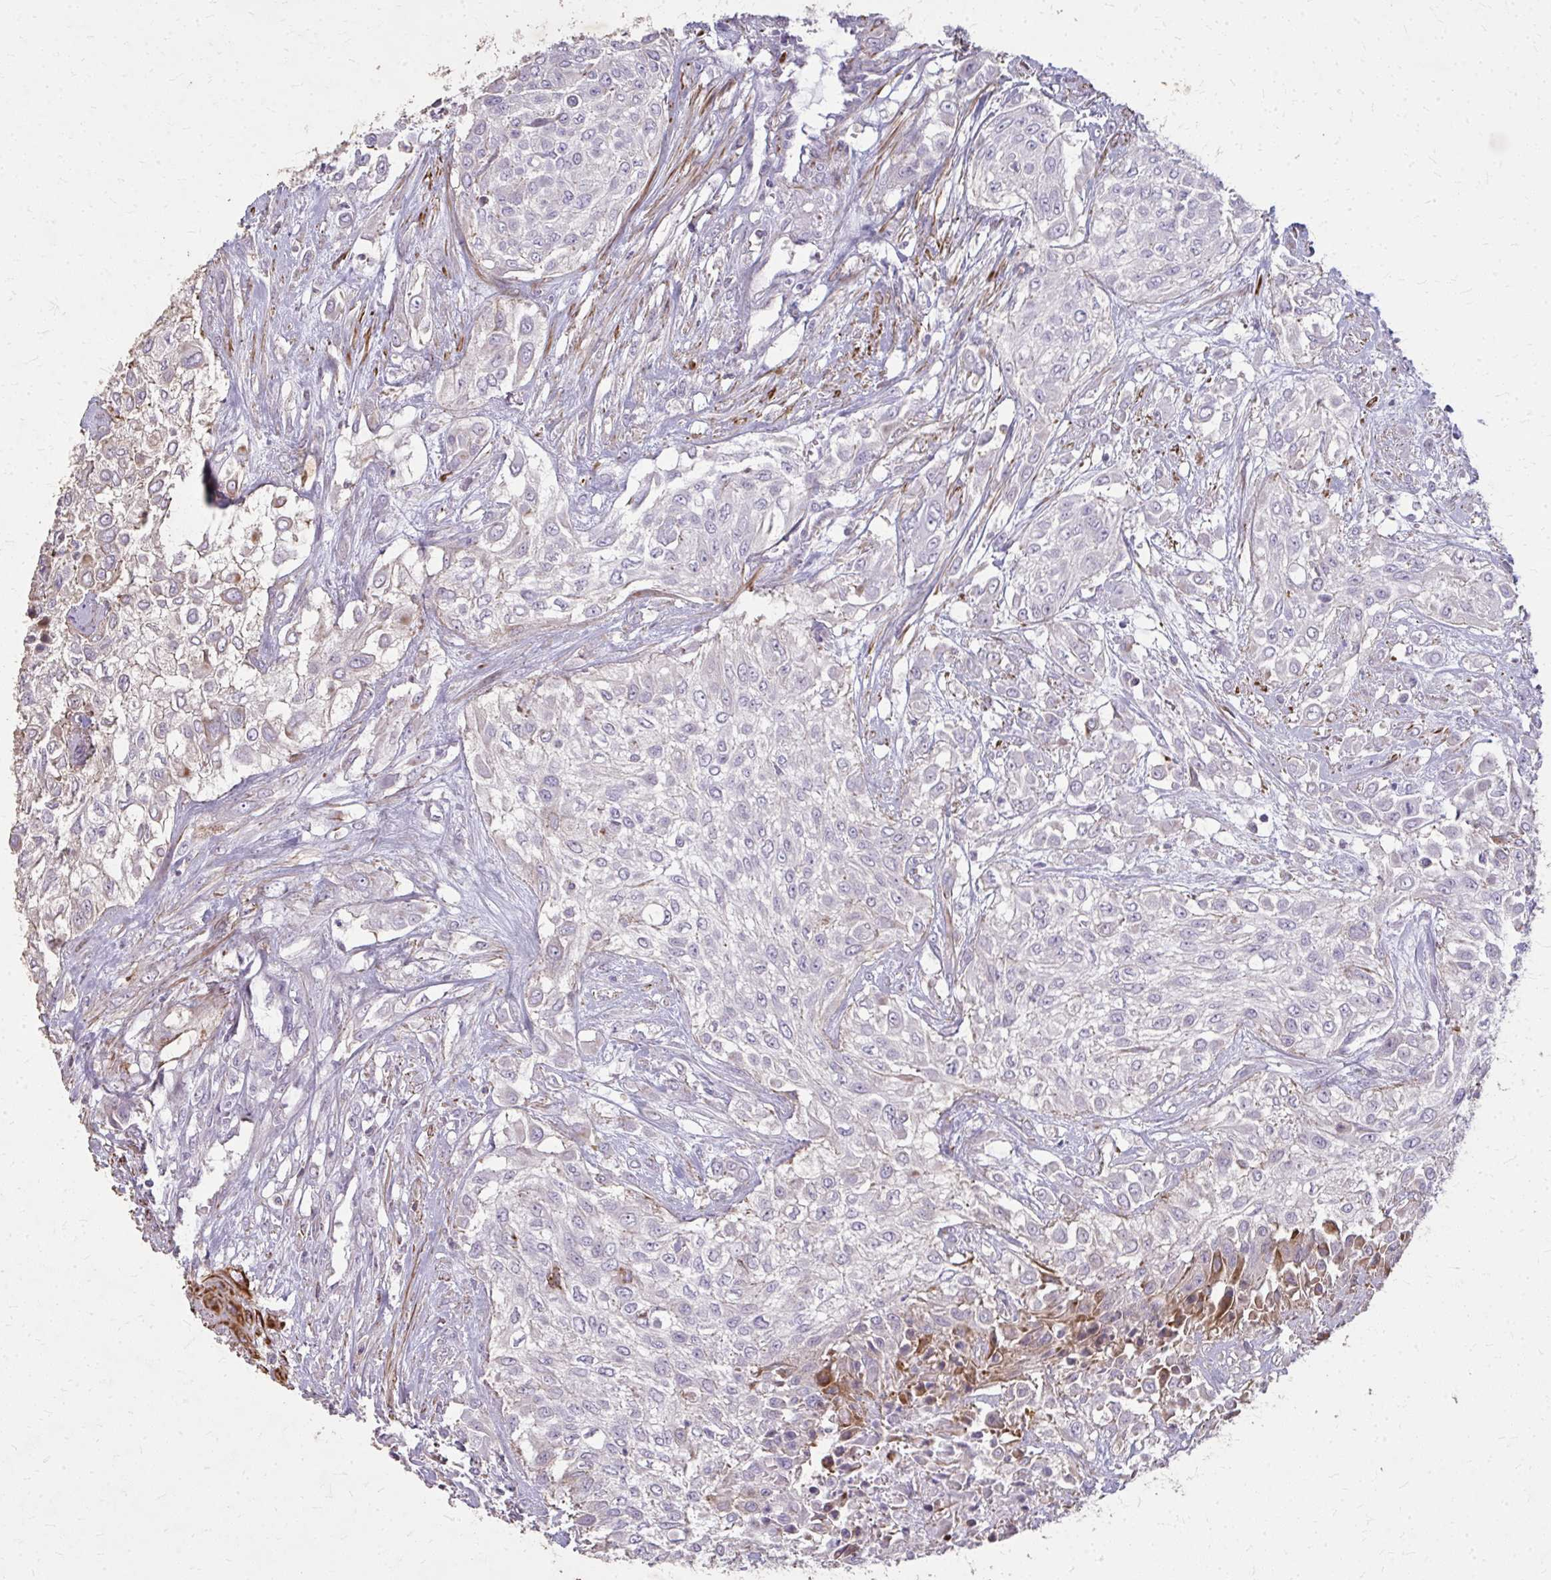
{"staining": {"intensity": "negative", "quantity": "none", "location": "none"}, "tissue": "urothelial cancer", "cell_type": "Tumor cells", "image_type": "cancer", "snomed": [{"axis": "morphology", "description": "Urothelial carcinoma, High grade"}, {"axis": "topography", "description": "Urinary bladder"}], "caption": "There is no significant expression in tumor cells of urothelial carcinoma (high-grade). The staining was performed using DAB to visualize the protein expression in brown, while the nuclei were stained in blue with hematoxylin (Magnification: 20x).", "gene": "TENM4", "patient": {"sex": "male", "age": 67}}